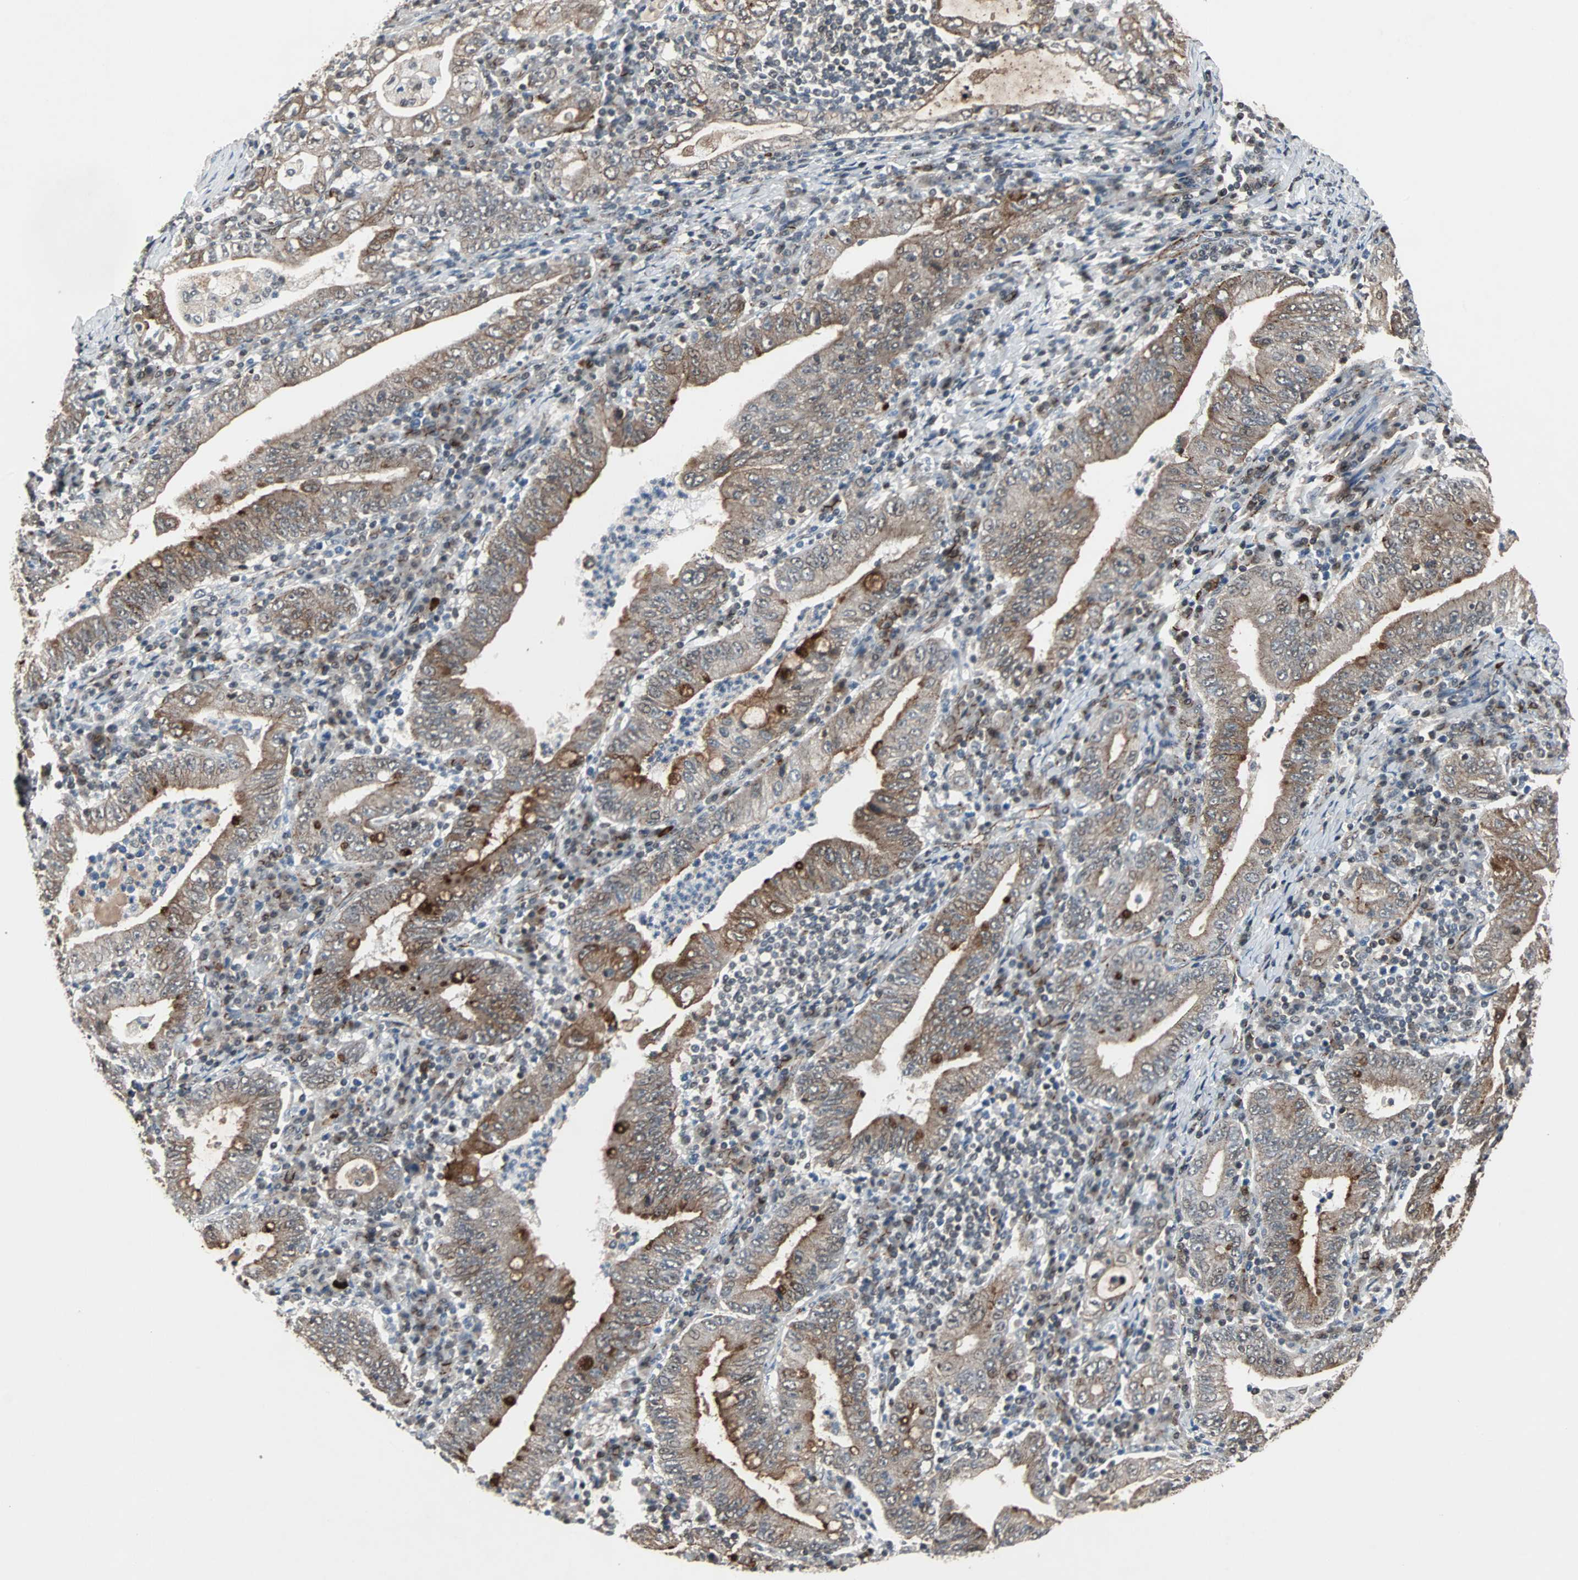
{"staining": {"intensity": "moderate", "quantity": ">75%", "location": "cytoplasmic/membranous"}, "tissue": "stomach cancer", "cell_type": "Tumor cells", "image_type": "cancer", "snomed": [{"axis": "morphology", "description": "Normal tissue, NOS"}, {"axis": "morphology", "description": "Adenocarcinoma, NOS"}, {"axis": "topography", "description": "Esophagus"}, {"axis": "topography", "description": "Stomach, upper"}, {"axis": "topography", "description": "Peripheral nerve tissue"}], "caption": "About >75% of tumor cells in adenocarcinoma (stomach) exhibit moderate cytoplasmic/membranous protein positivity as visualized by brown immunohistochemical staining.", "gene": "LSR", "patient": {"sex": "male", "age": 62}}